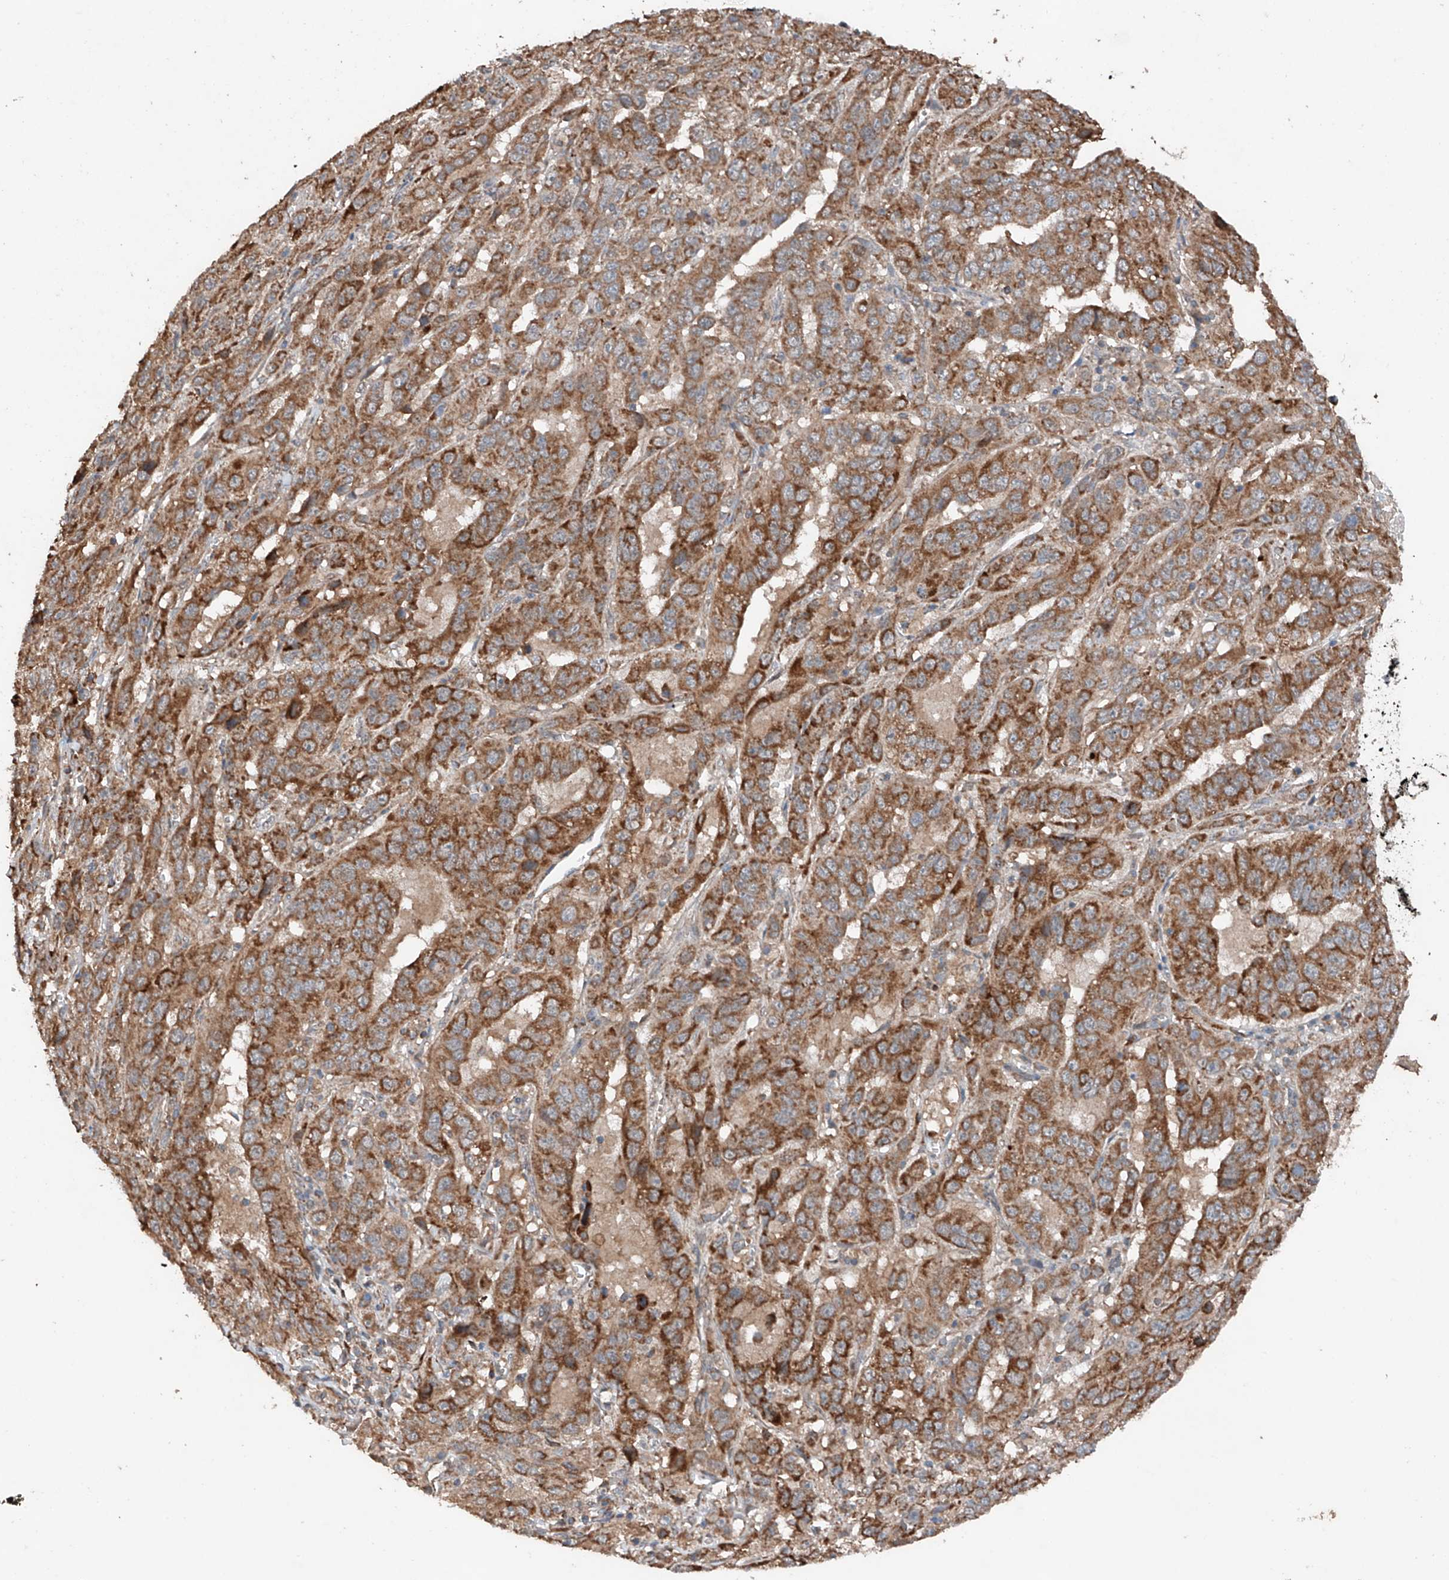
{"staining": {"intensity": "strong", "quantity": ">75%", "location": "cytoplasmic/membranous"}, "tissue": "pancreatic cancer", "cell_type": "Tumor cells", "image_type": "cancer", "snomed": [{"axis": "morphology", "description": "Adenocarcinoma, NOS"}, {"axis": "topography", "description": "Pancreas"}], "caption": "Immunohistochemical staining of human pancreatic adenocarcinoma reveals high levels of strong cytoplasmic/membranous protein staining in about >75% of tumor cells.", "gene": "AP4B1", "patient": {"sex": "male", "age": 63}}